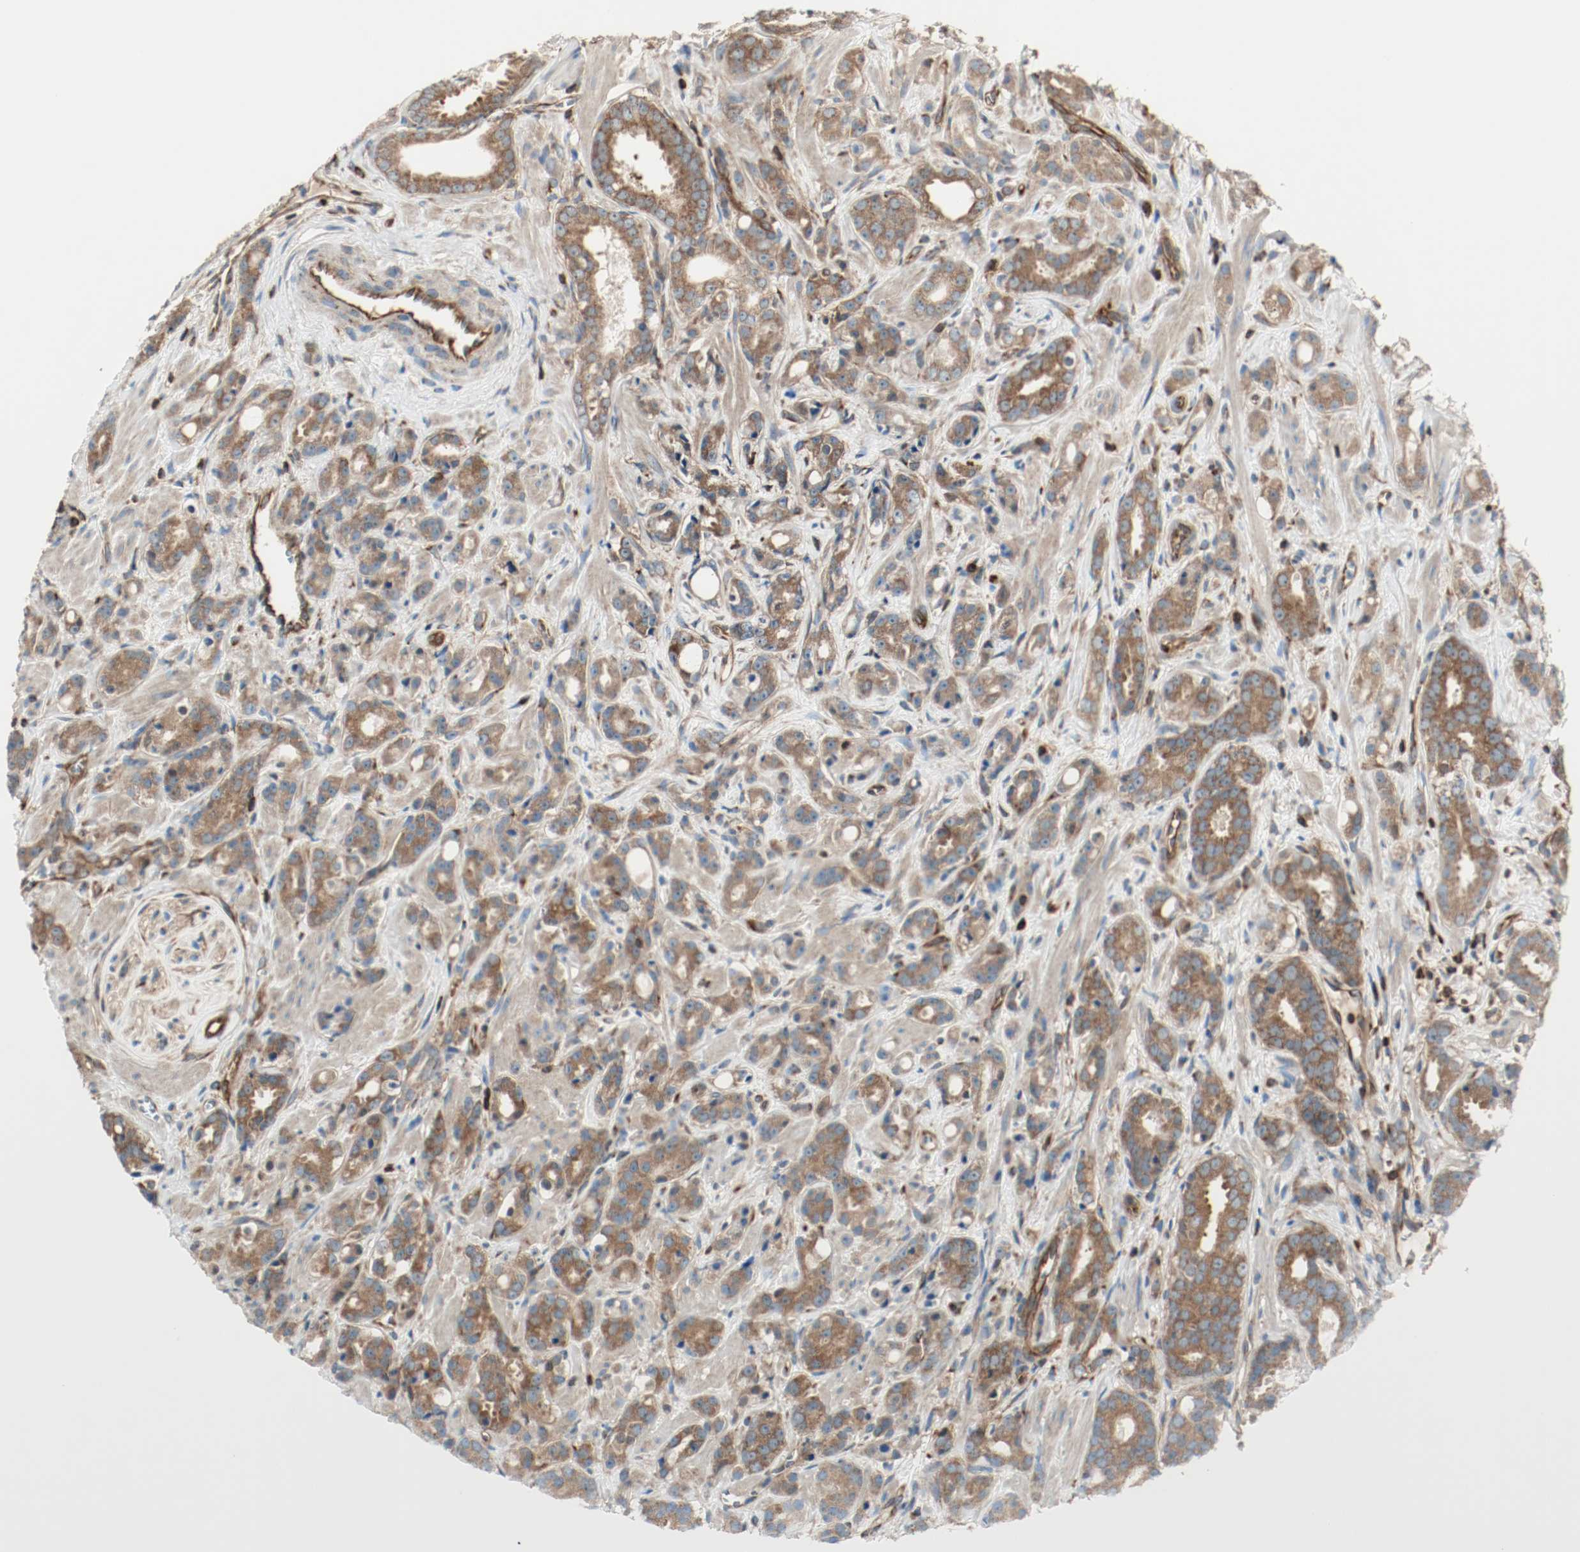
{"staining": {"intensity": "strong", "quantity": ">75%", "location": "cytoplasmic/membranous"}, "tissue": "prostate cancer", "cell_type": "Tumor cells", "image_type": "cancer", "snomed": [{"axis": "morphology", "description": "Adenocarcinoma, Low grade"}, {"axis": "topography", "description": "Prostate"}], "caption": "Protein expression analysis of human prostate cancer reveals strong cytoplasmic/membranous expression in approximately >75% of tumor cells. The staining is performed using DAB (3,3'-diaminobenzidine) brown chromogen to label protein expression. The nuclei are counter-stained blue using hematoxylin.", "gene": "PLCG1", "patient": {"sex": "male", "age": 57}}